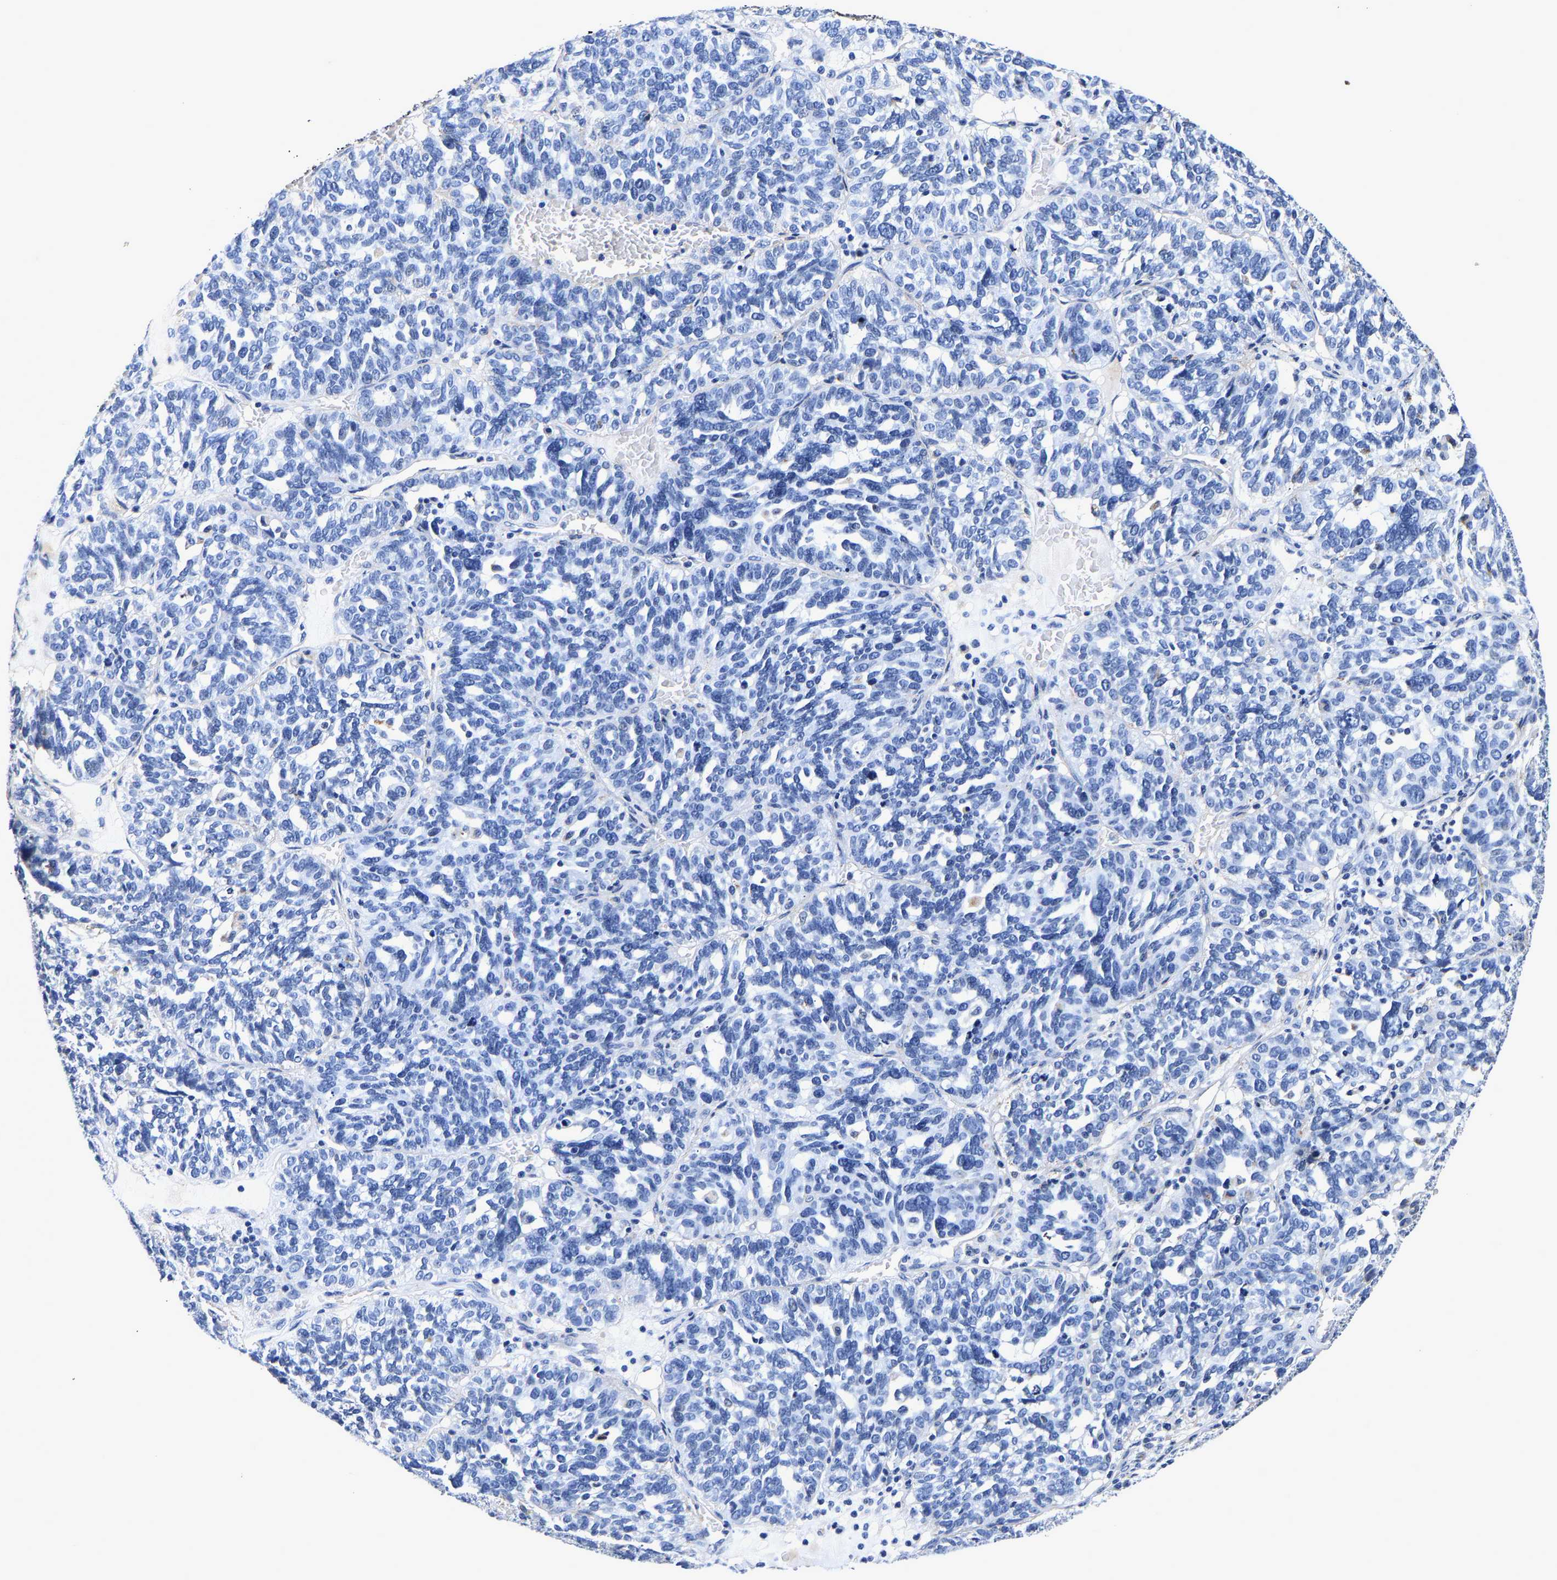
{"staining": {"intensity": "negative", "quantity": "none", "location": "none"}, "tissue": "ovarian cancer", "cell_type": "Tumor cells", "image_type": "cancer", "snomed": [{"axis": "morphology", "description": "Cystadenocarcinoma, serous, NOS"}, {"axis": "topography", "description": "Ovary"}], "caption": "Protein analysis of ovarian serous cystadenocarcinoma reveals no significant expression in tumor cells.", "gene": "GRN", "patient": {"sex": "female", "age": 59}}